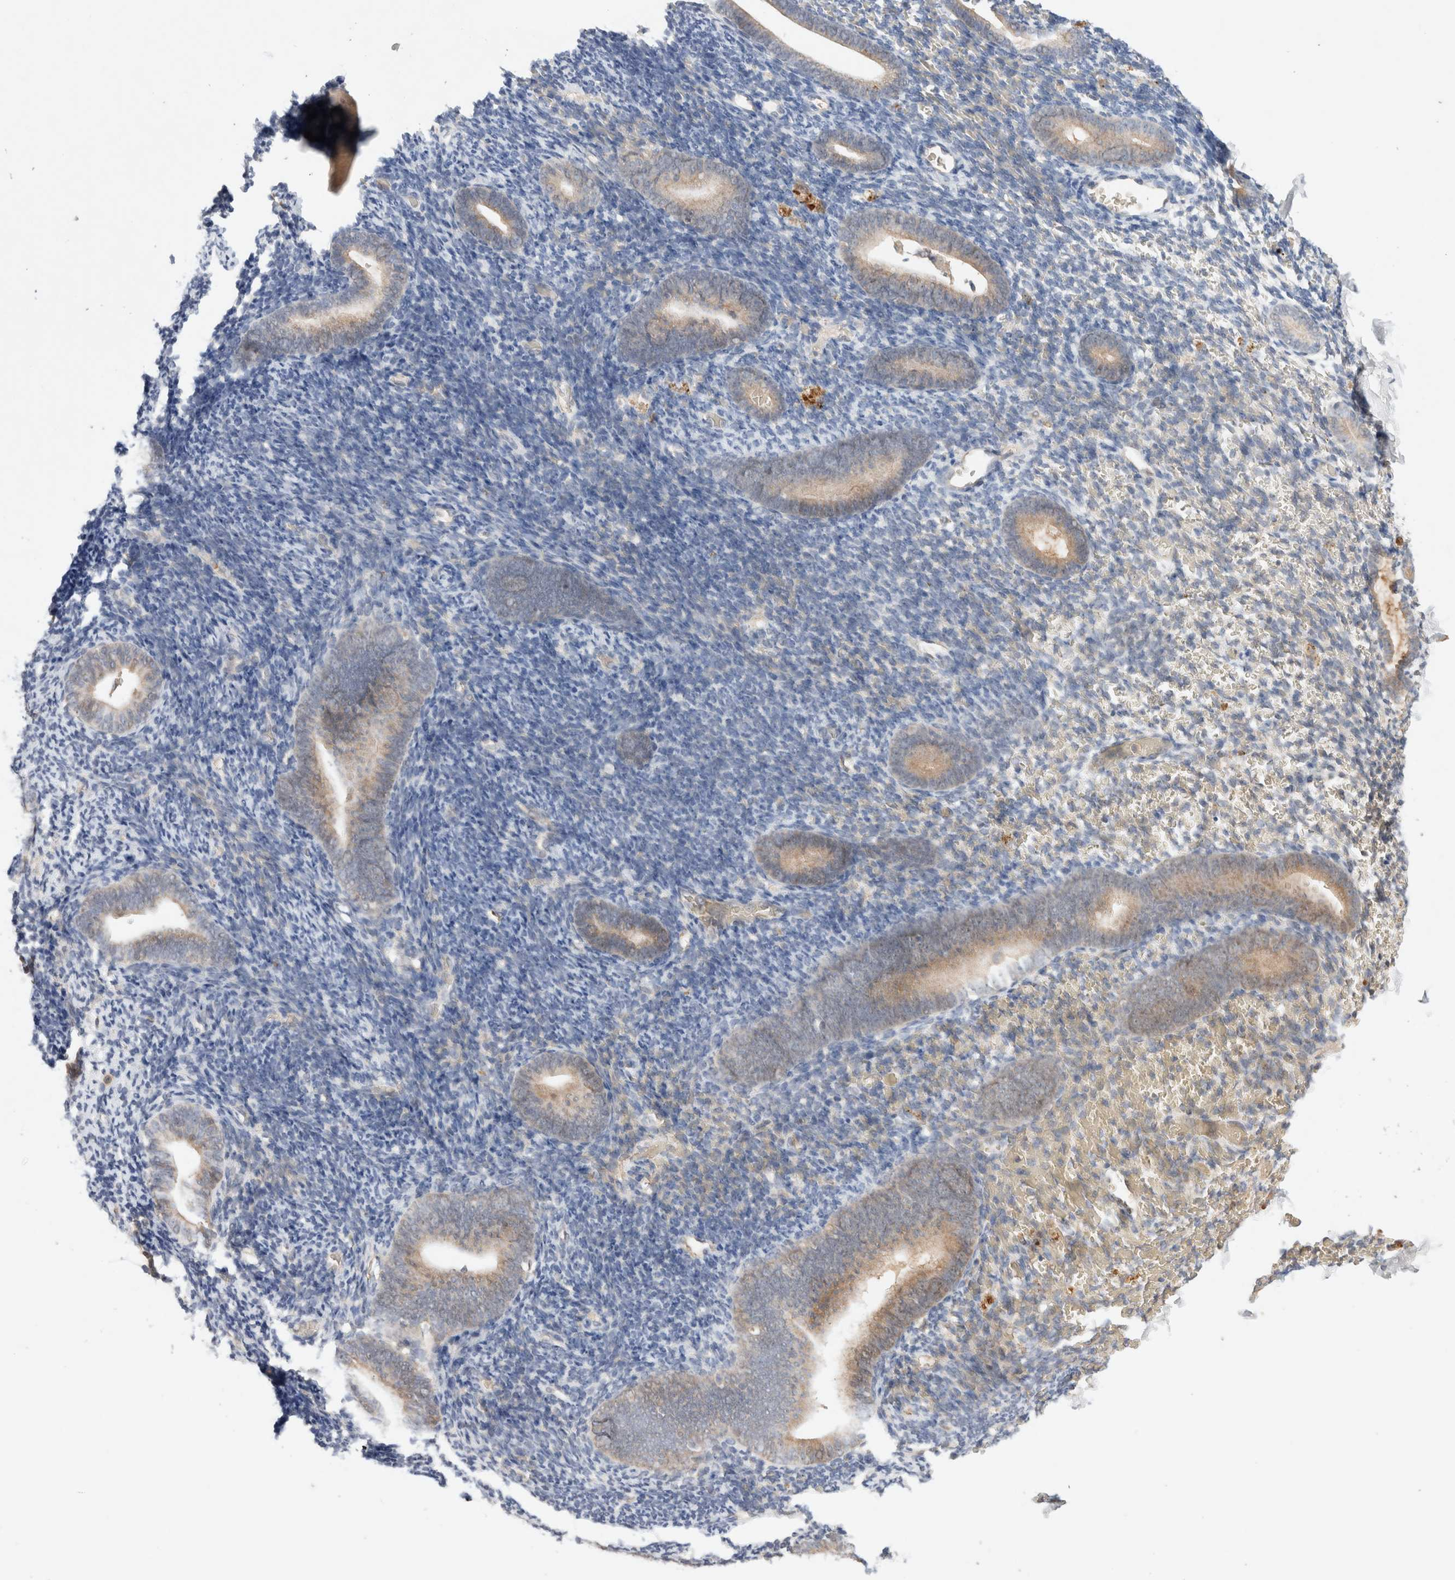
{"staining": {"intensity": "weak", "quantity": "<25%", "location": "cytoplasmic/membranous"}, "tissue": "endometrium", "cell_type": "Cells in endometrial stroma", "image_type": "normal", "snomed": [{"axis": "morphology", "description": "Normal tissue, NOS"}, {"axis": "topography", "description": "Endometrium"}], "caption": "Immunohistochemistry (IHC) of normal endometrium shows no positivity in cells in endometrial stroma. (Brightfield microscopy of DAB immunohistochemistry at high magnification).", "gene": "KLHL20", "patient": {"sex": "female", "age": 51}}